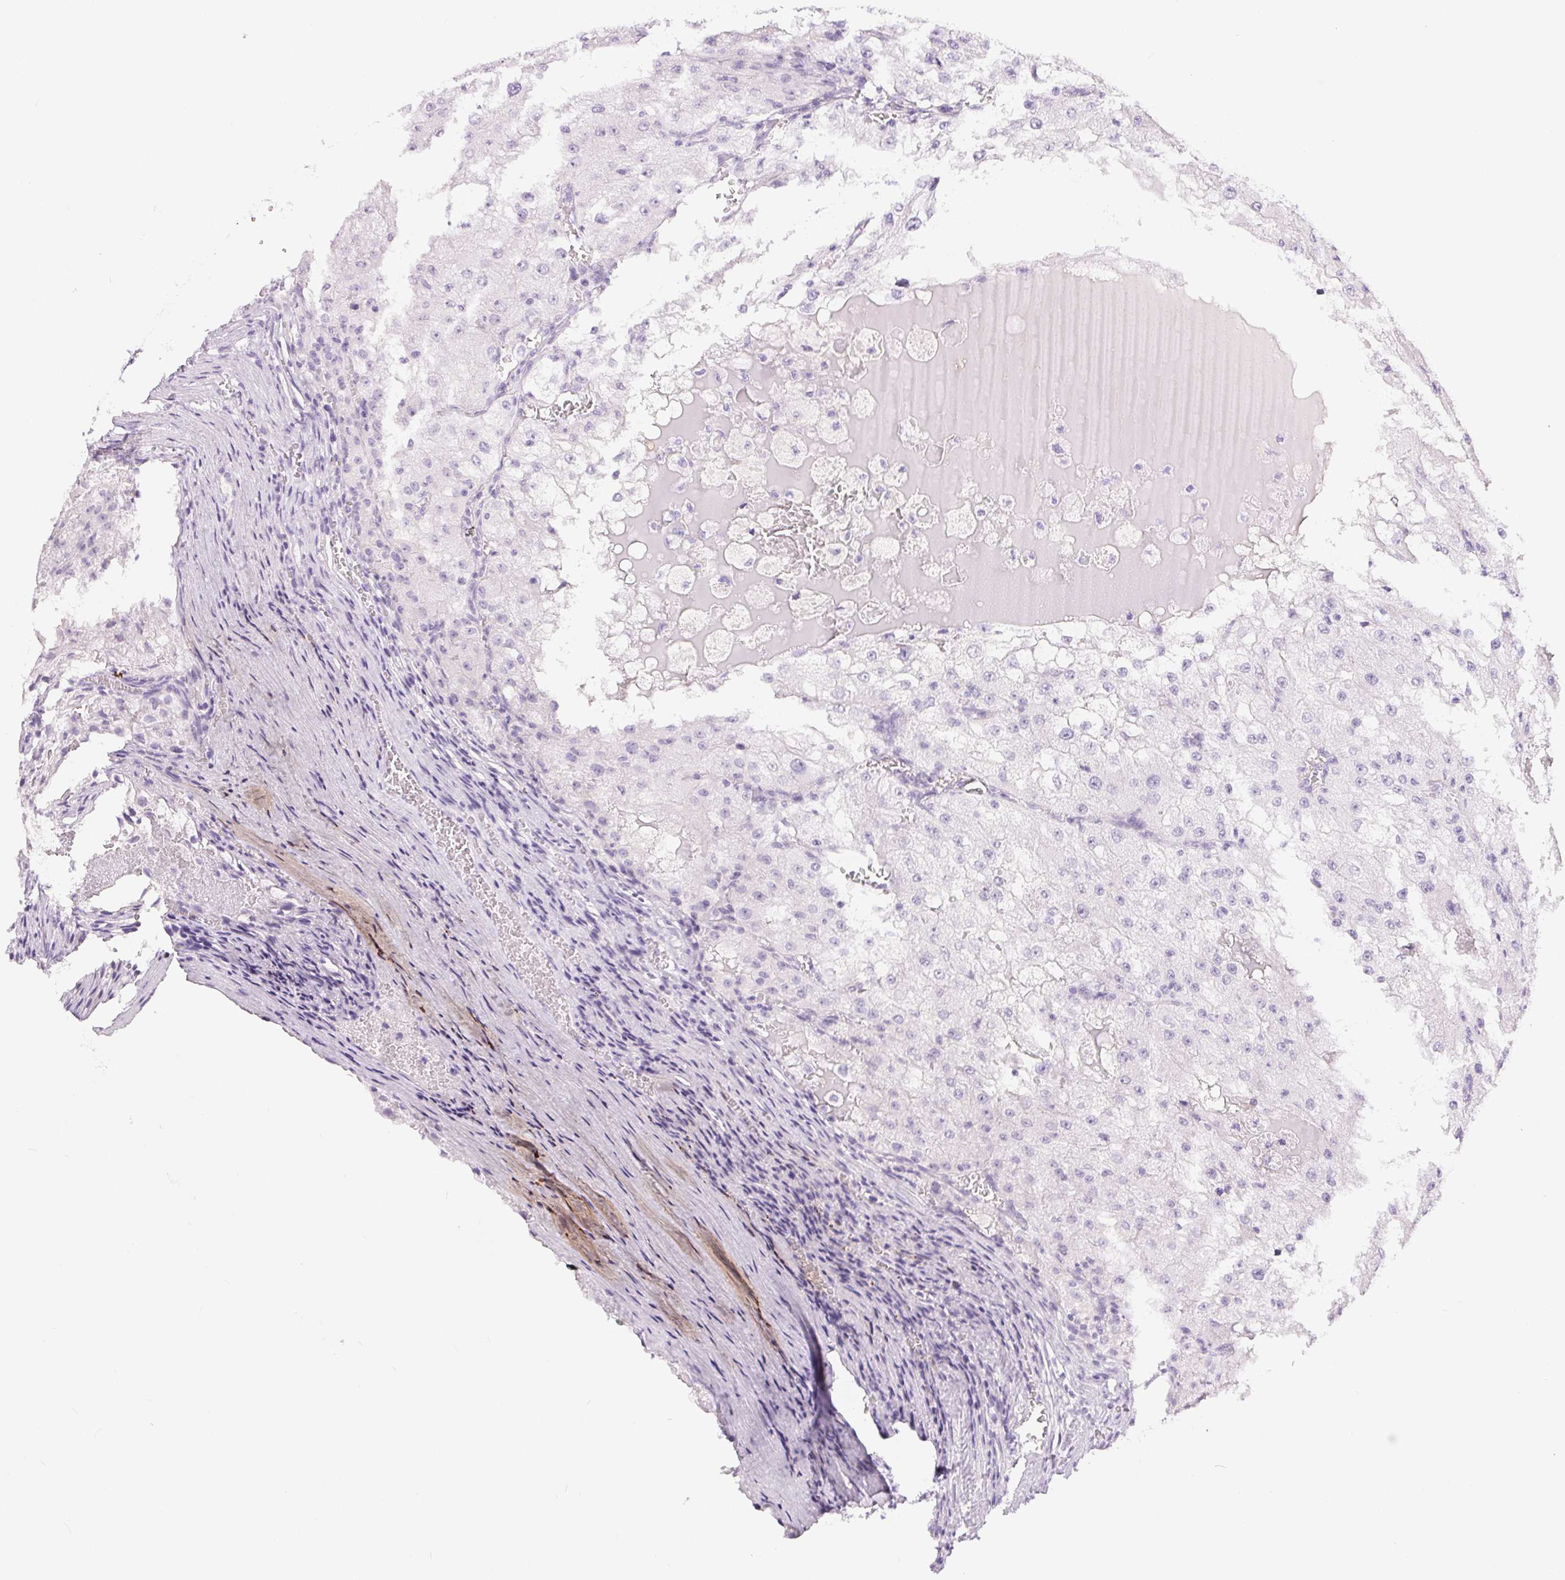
{"staining": {"intensity": "negative", "quantity": "none", "location": "none"}, "tissue": "renal cancer", "cell_type": "Tumor cells", "image_type": "cancer", "snomed": [{"axis": "morphology", "description": "Adenocarcinoma, NOS"}, {"axis": "topography", "description": "Kidney"}], "caption": "Immunohistochemistry (IHC) of human renal cancer (adenocarcinoma) shows no staining in tumor cells. (Brightfield microscopy of DAB immunohistochemistry at high magnification).", "gene": "XDH", "patient": {"sex": "female", "age": 74}}